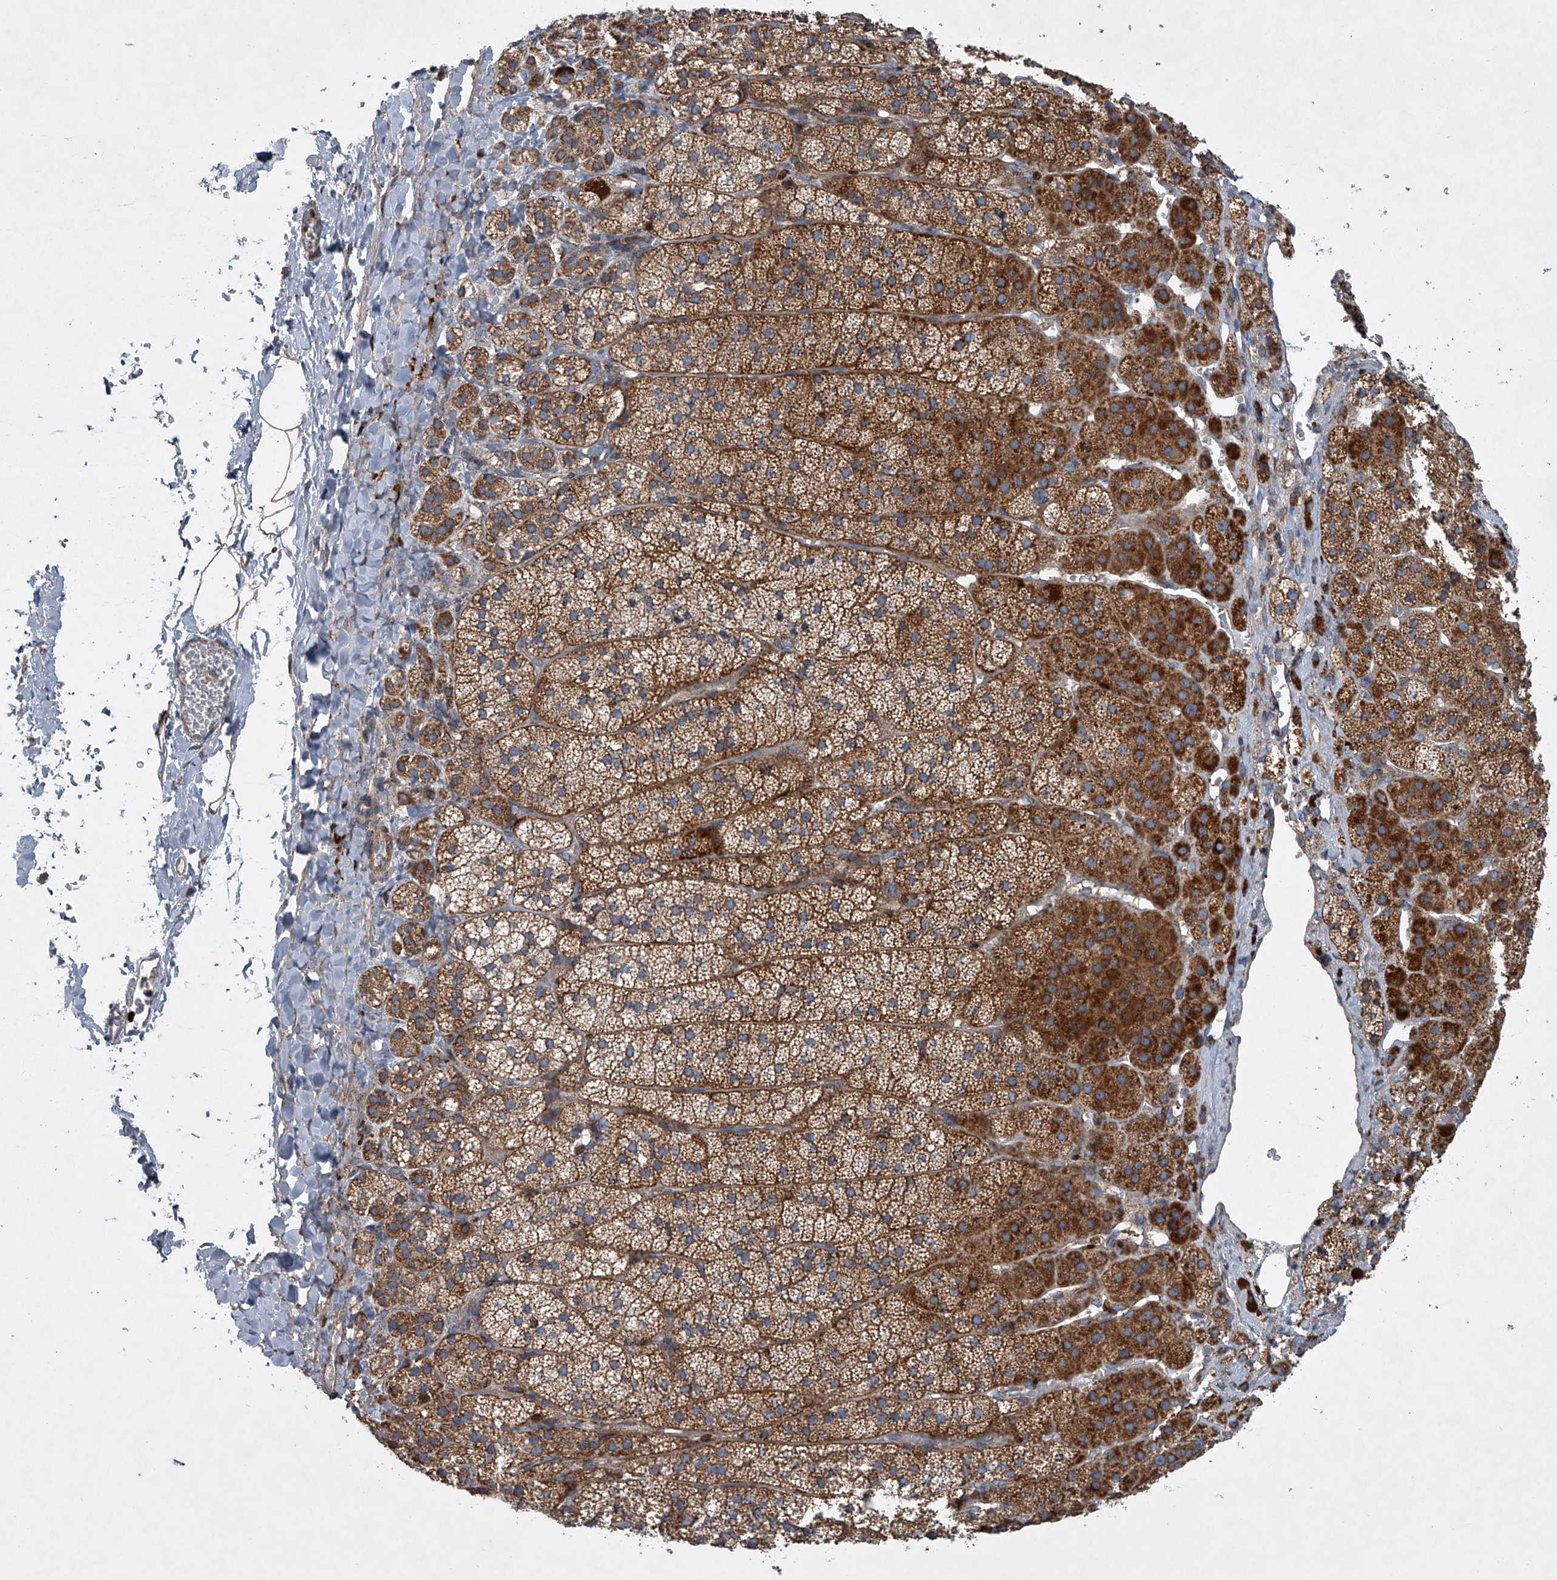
{"staining": {"intensity": "strong", "quantity": ">75%", "location": "cytoplasmic/membranous"}, "tissue": "adrenal gland", "cell_type": "Glandular cells", "image_type": "normal", "snomed": [{"axis": "morphology", "description": "Normal tissue, NOS"}, {"axis": "topography", "description": "Adrenal gland"}], "caption": "High-power microscopy captured an immunohistochemistry histopathology image of benign adrenal gland, revealing strong cytoplasmic/membranous positivity in about >75% of glandular cells.", "gene": "STRADA", "patient": {"sex": "female", "age": 44}}